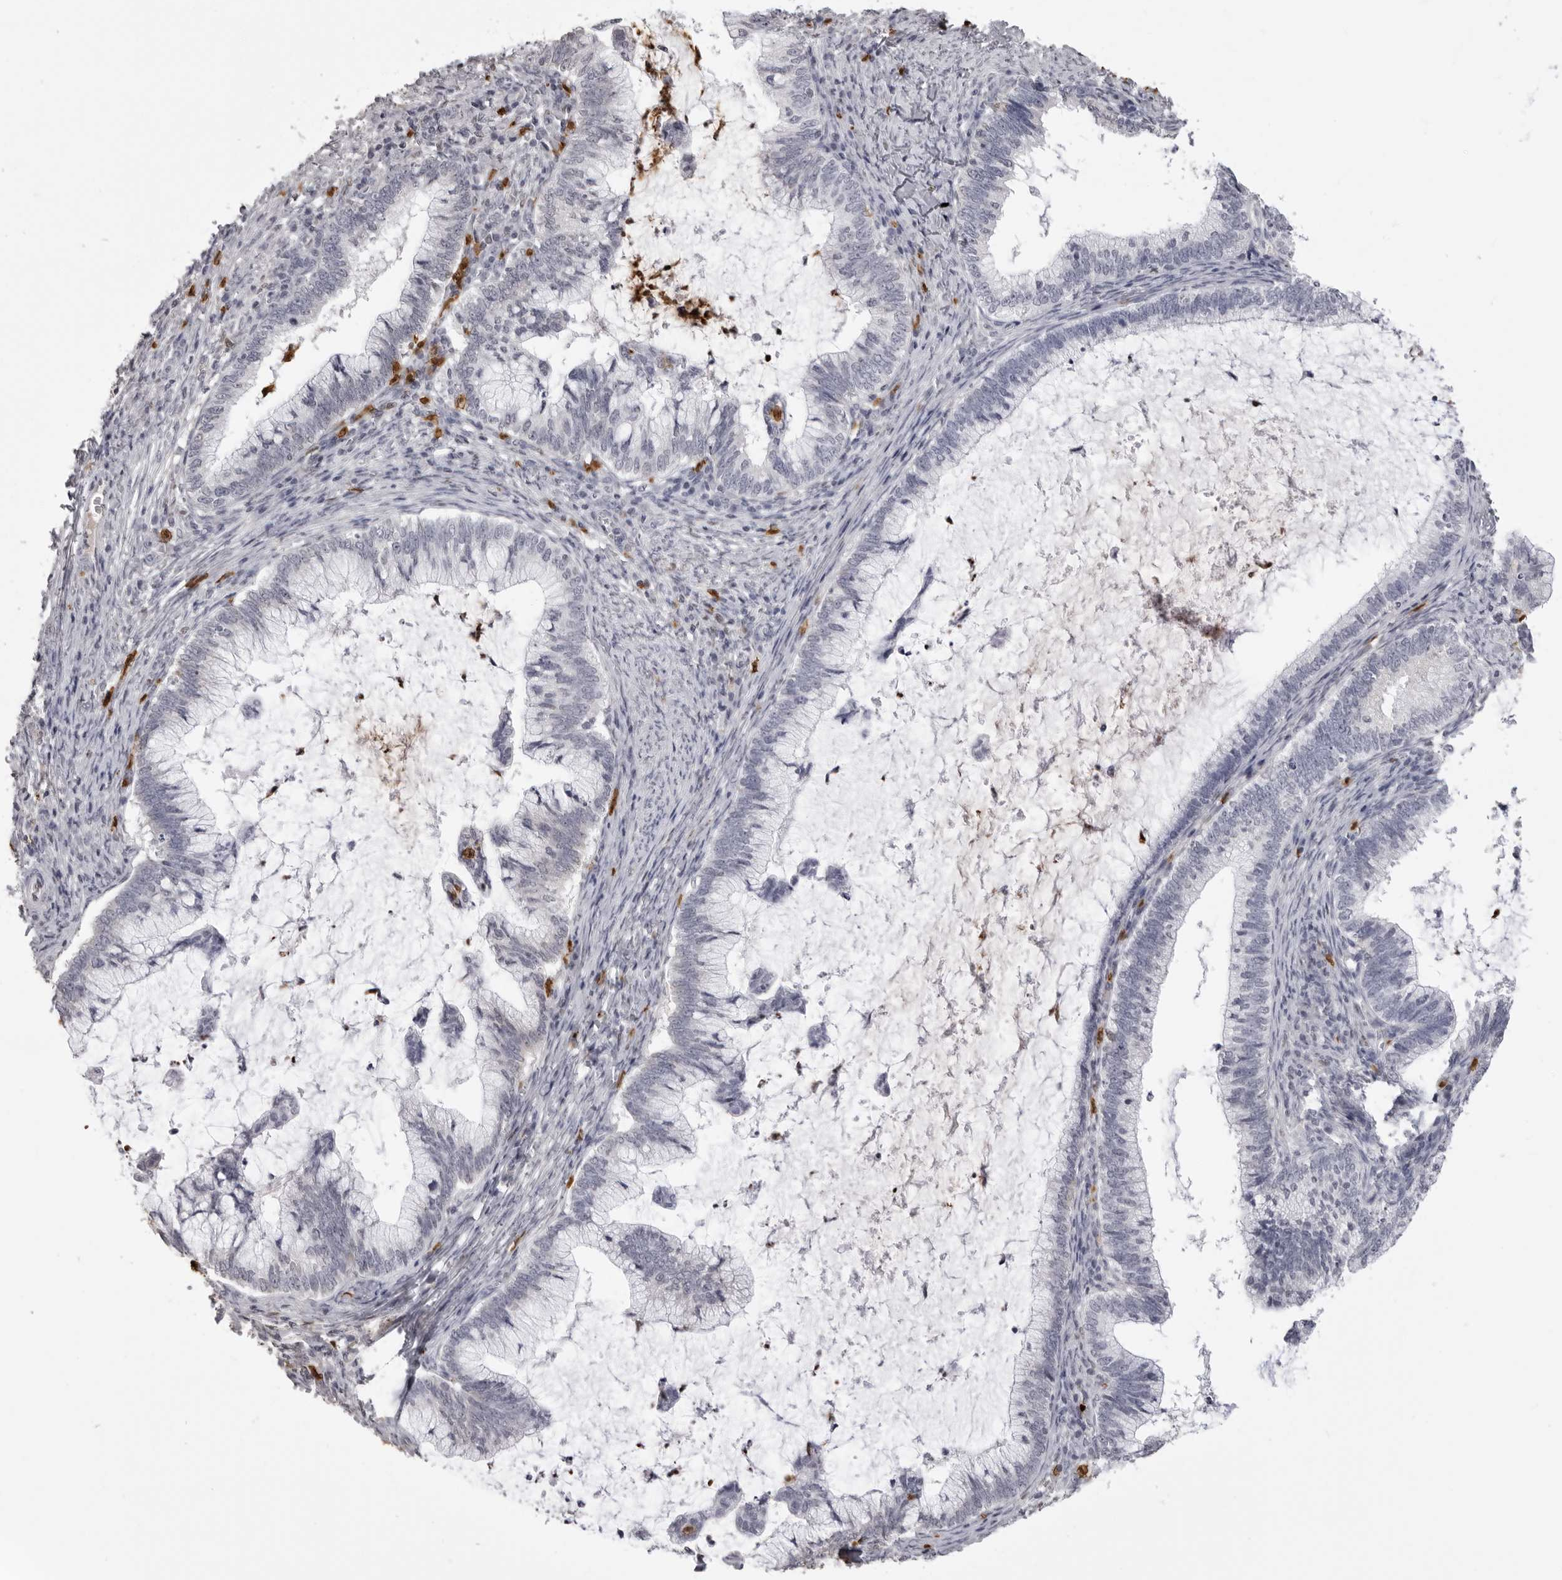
{"staining": {"intensity": "negative", "quantity": "none", "location": "none"}, "tissue": "cervical cancer", "cell_type": "Tumor cells", "image_type": "cancer", "snomed": [{"axis": "morphology", "description": "Adenocarcinoma, NOS"}, {"axis": "topography", "description": "Cervix"}], "caption": "Tumor cells are negative for protein expression in human adenocarcinoma (cervical).", "gene": "IL31", "patient": {"sex": "female", "age": 36}}